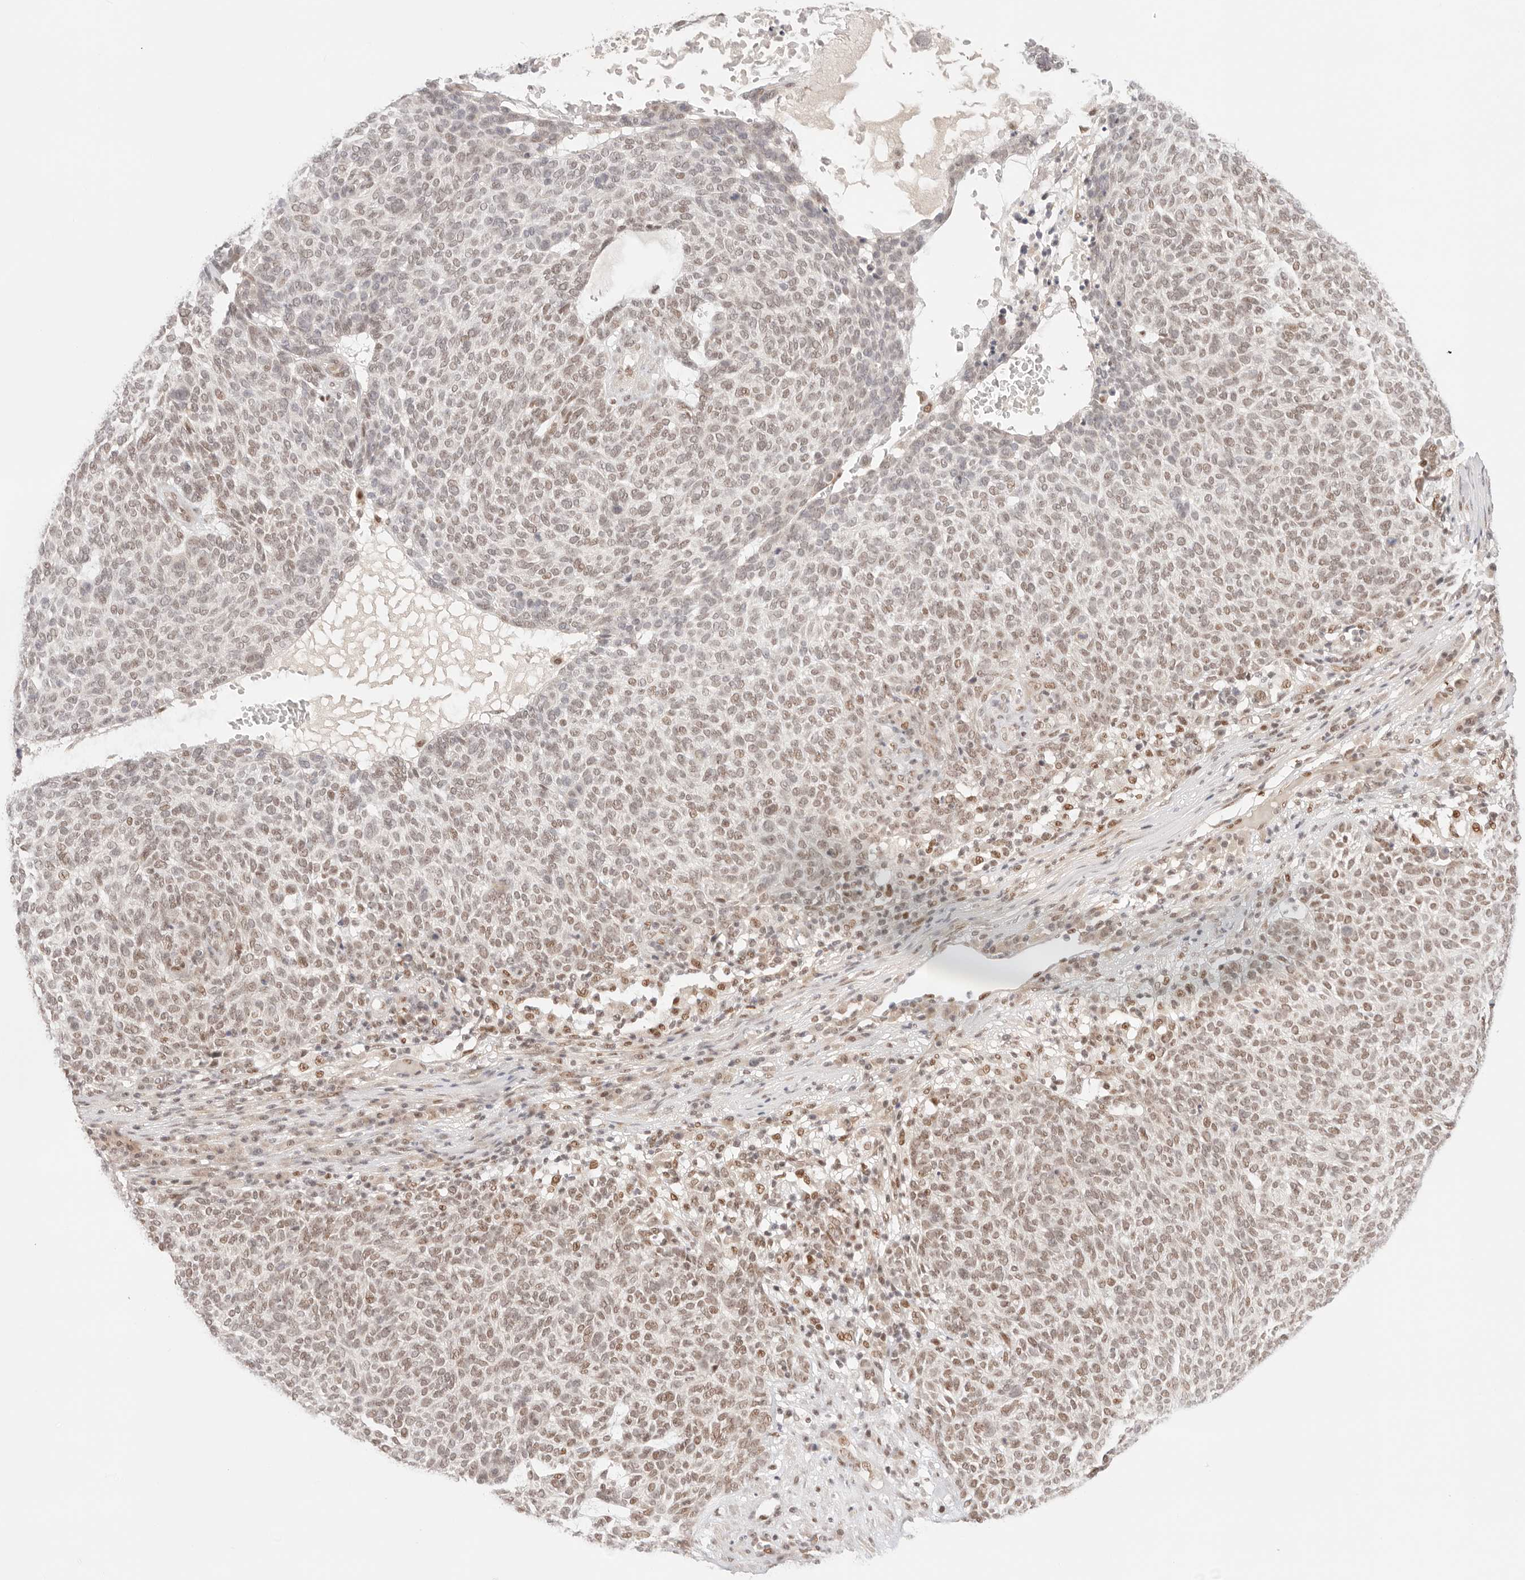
{"staining": {"intensity": "moderate", "quantity": "25%-75%", "location": "nuclear"}, "tissue": "skin cancer", "cell_type": "Tumor cells", "image_type": "cancer", "snomed": [{"axis": "morphology", "description": "Squamous cell carcinoma, NOS"}, {"axis": "topography", "description": "Skin"}], "caption": "Protein analysis of skin cancer tissue displays moderate nuclear staining in approximately 25%-75% of tumor cells.", "gene": "GTF2E2", "patient": {"sex": "female", "age": 90}}